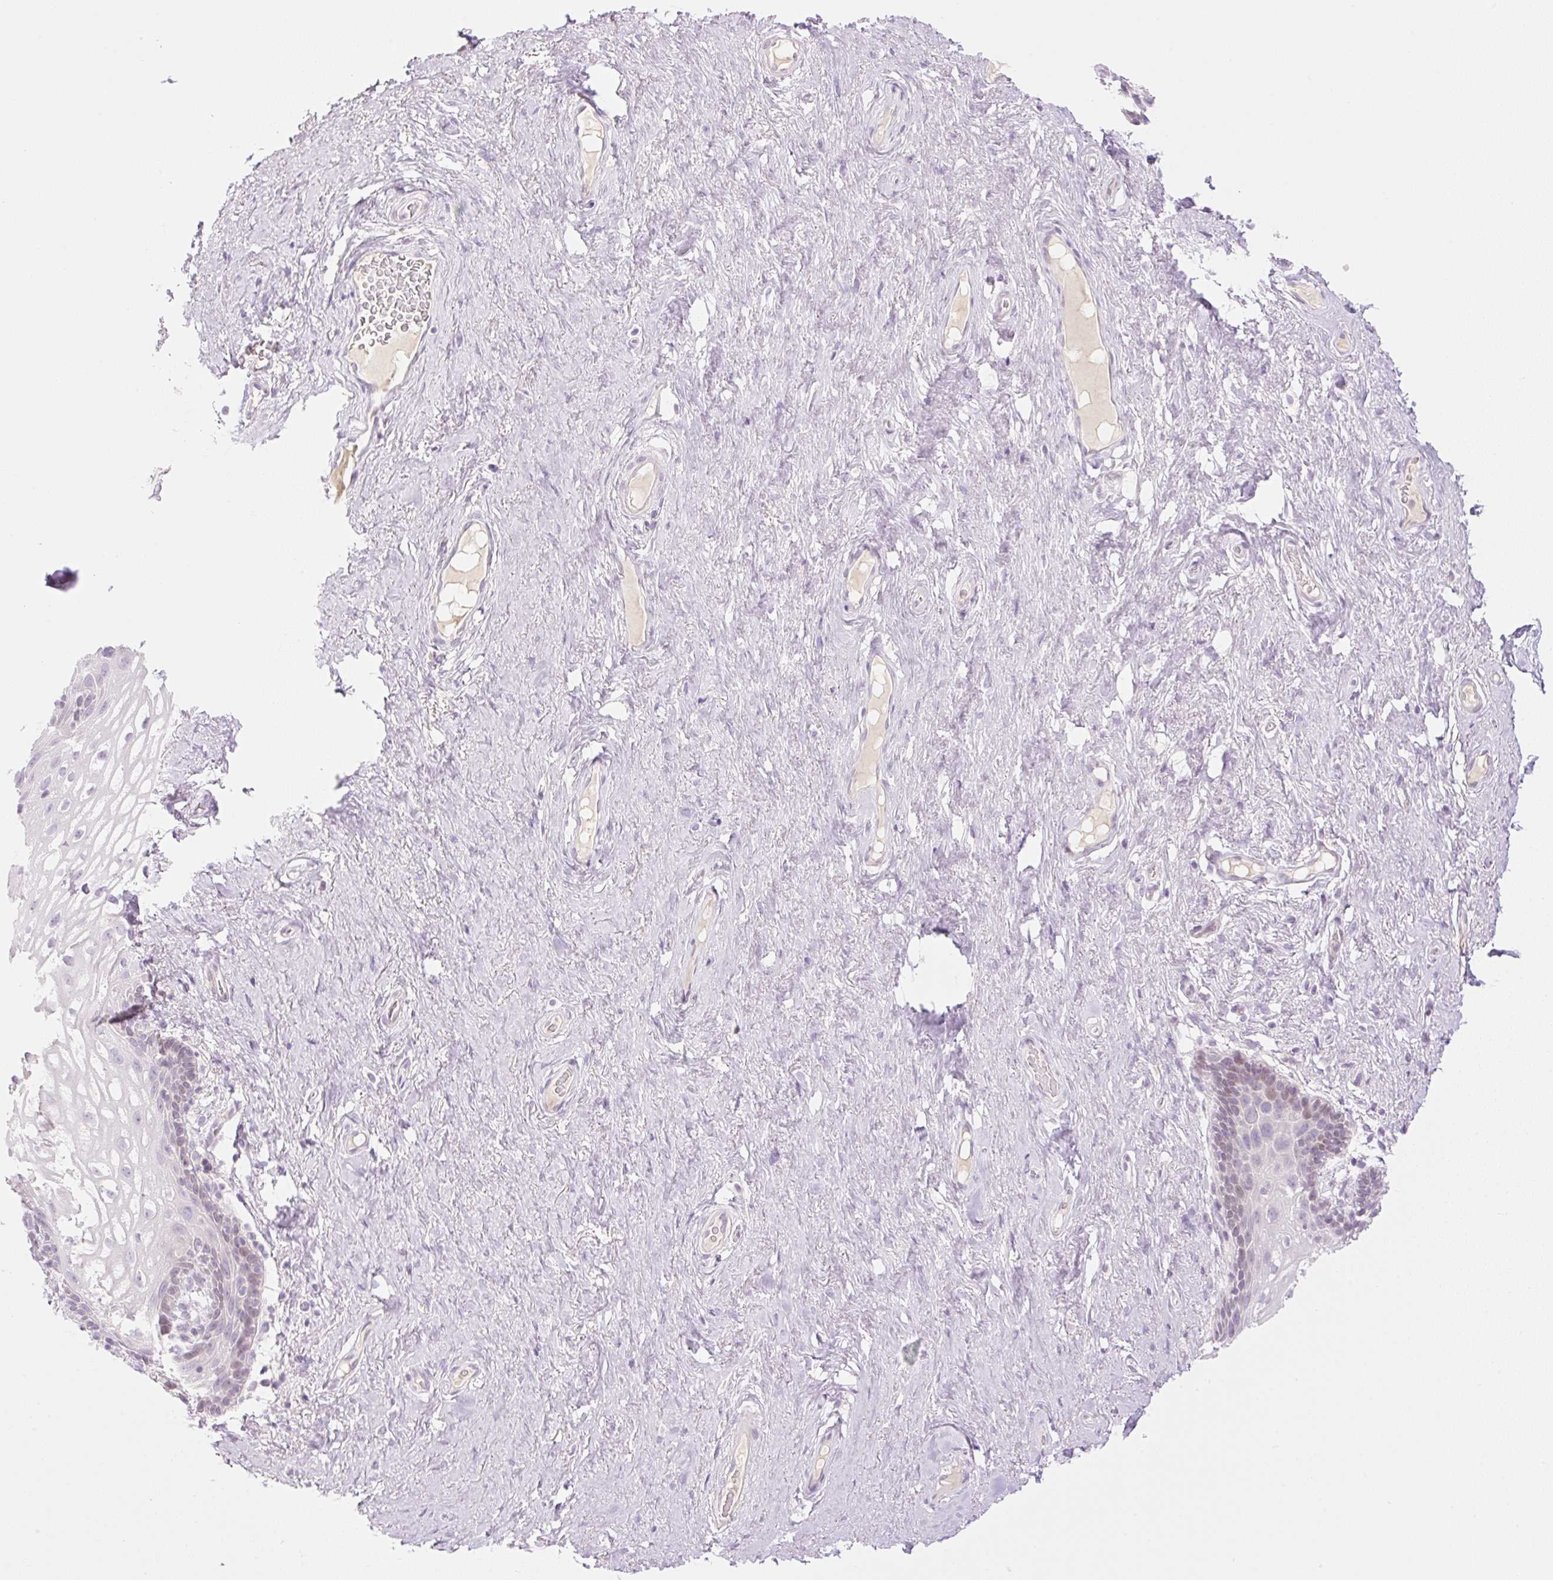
{"staining": {"intensity": "weak", "quantity": "<25%", "location": "cytoplasmic/membranous"}, "tissue": "vagina", "cell_type": "Squamous epithelial cells", "image_type": "normal", "snomed": [{"axis": "morphology", "description": "Normal tissue, NOS"}, {"axis": "topography", "description": "Vagina"}, {"axis": "topography", "description": "Peripheral nerve tissue"}], "caption": "Immunohistochemical staining of normal human vagina demonstrates no significant staining in squamous epithelial cells.", "gene": "TBX15", "patient": {"sex": "female", "age": 71}}